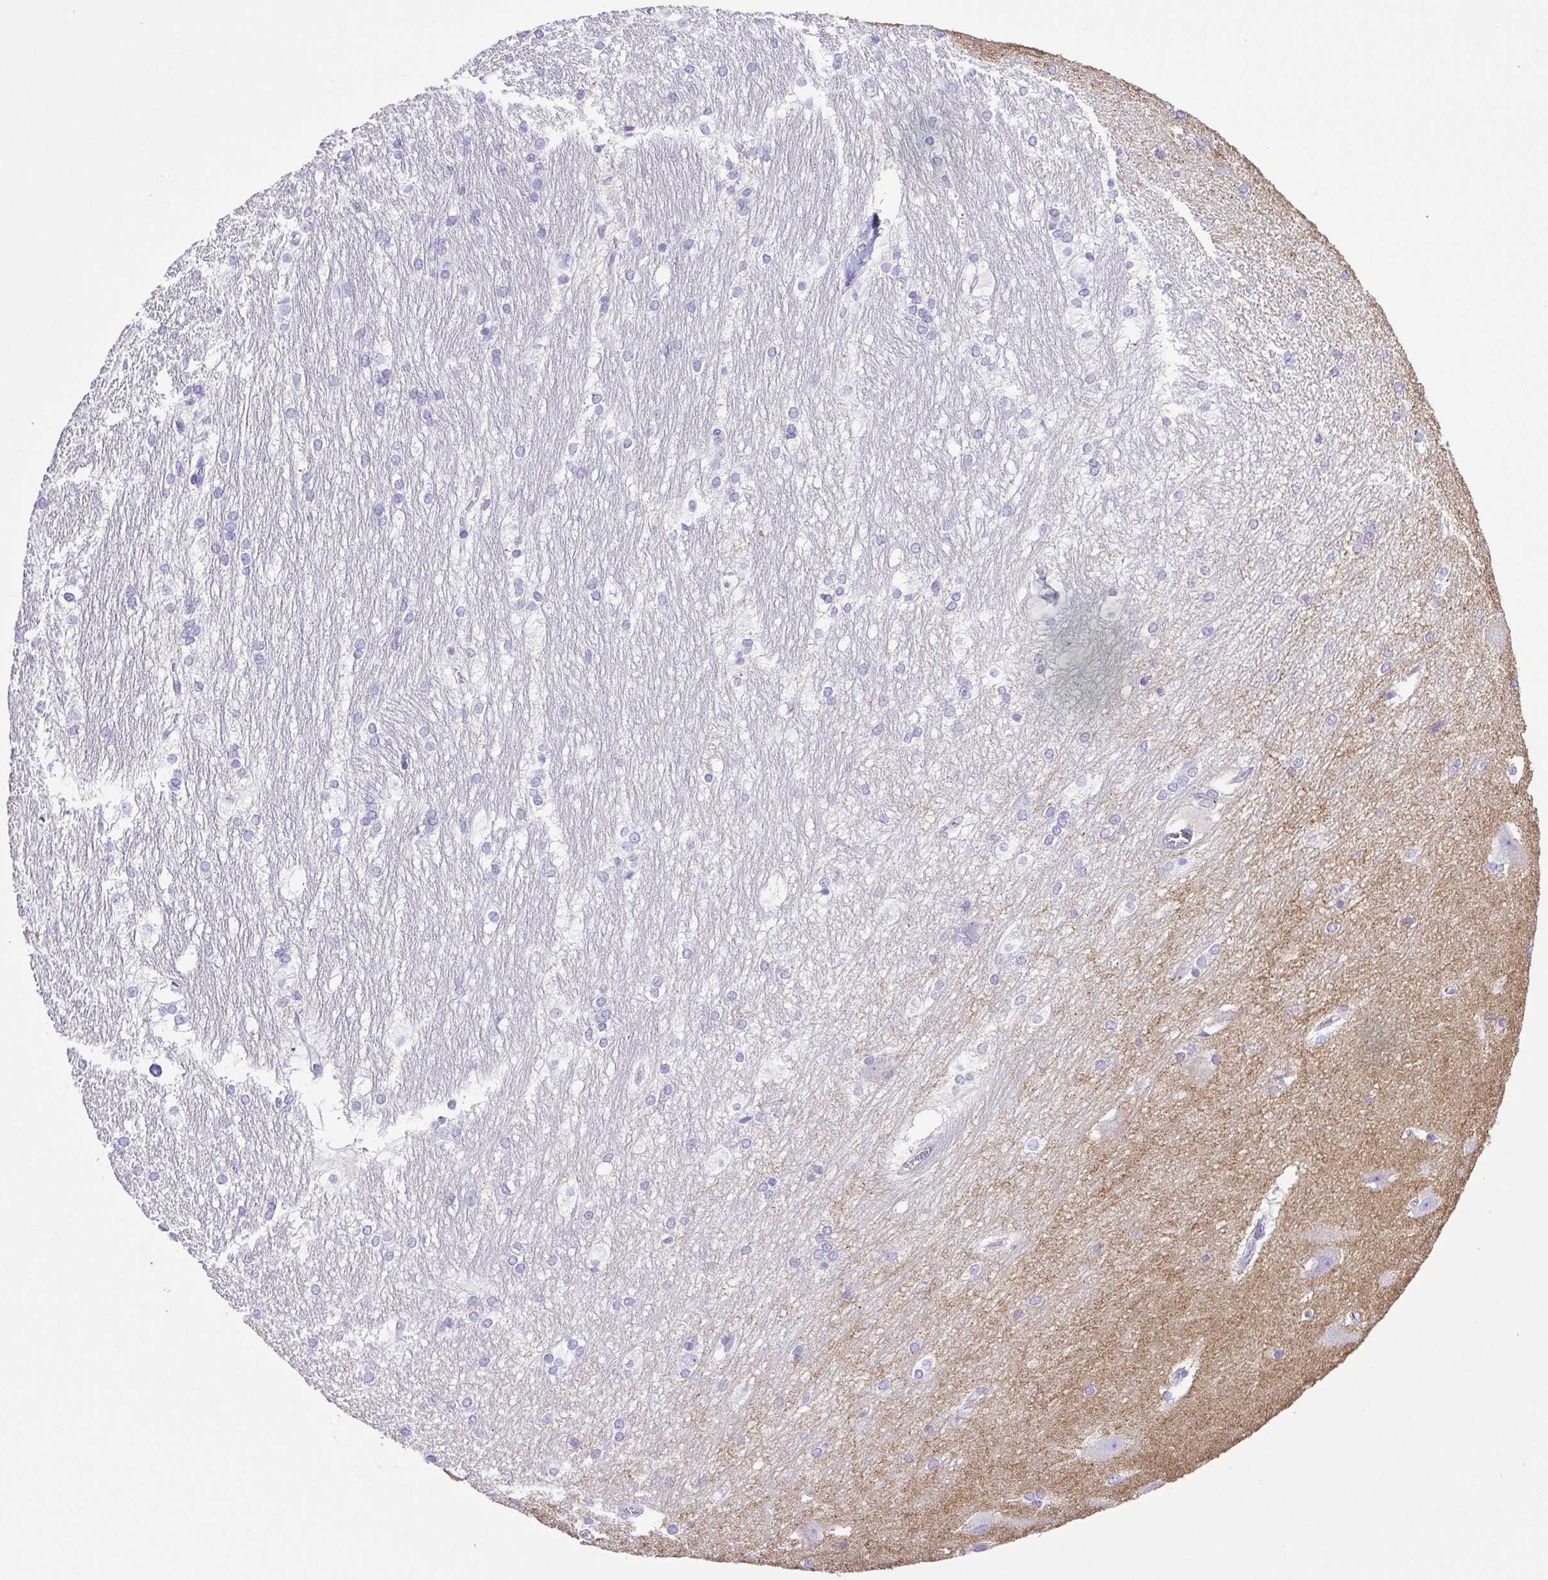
{"staining": {"intensity": "negative", "quantity": "none", "location": "none"}, "tissue": "hippocampus", "cell_type": "Glial cells", "image_type": "normal", "snomed": [{"axis": "morphology", "description": "Normal tissue, NOS"}, {"axis": "topography", "description": "Cerebral cortex"}, {"axis": "topography", "description": "Hippocampus"}], "caption": "Glial cells are negative for protein expression in unremarkable human hippocampus. (DAB (3,3'-diaminobenzidine) IHC, high magnification).", "gene": "SYNPR", "patient": {"sex": "female", "age": 19}}